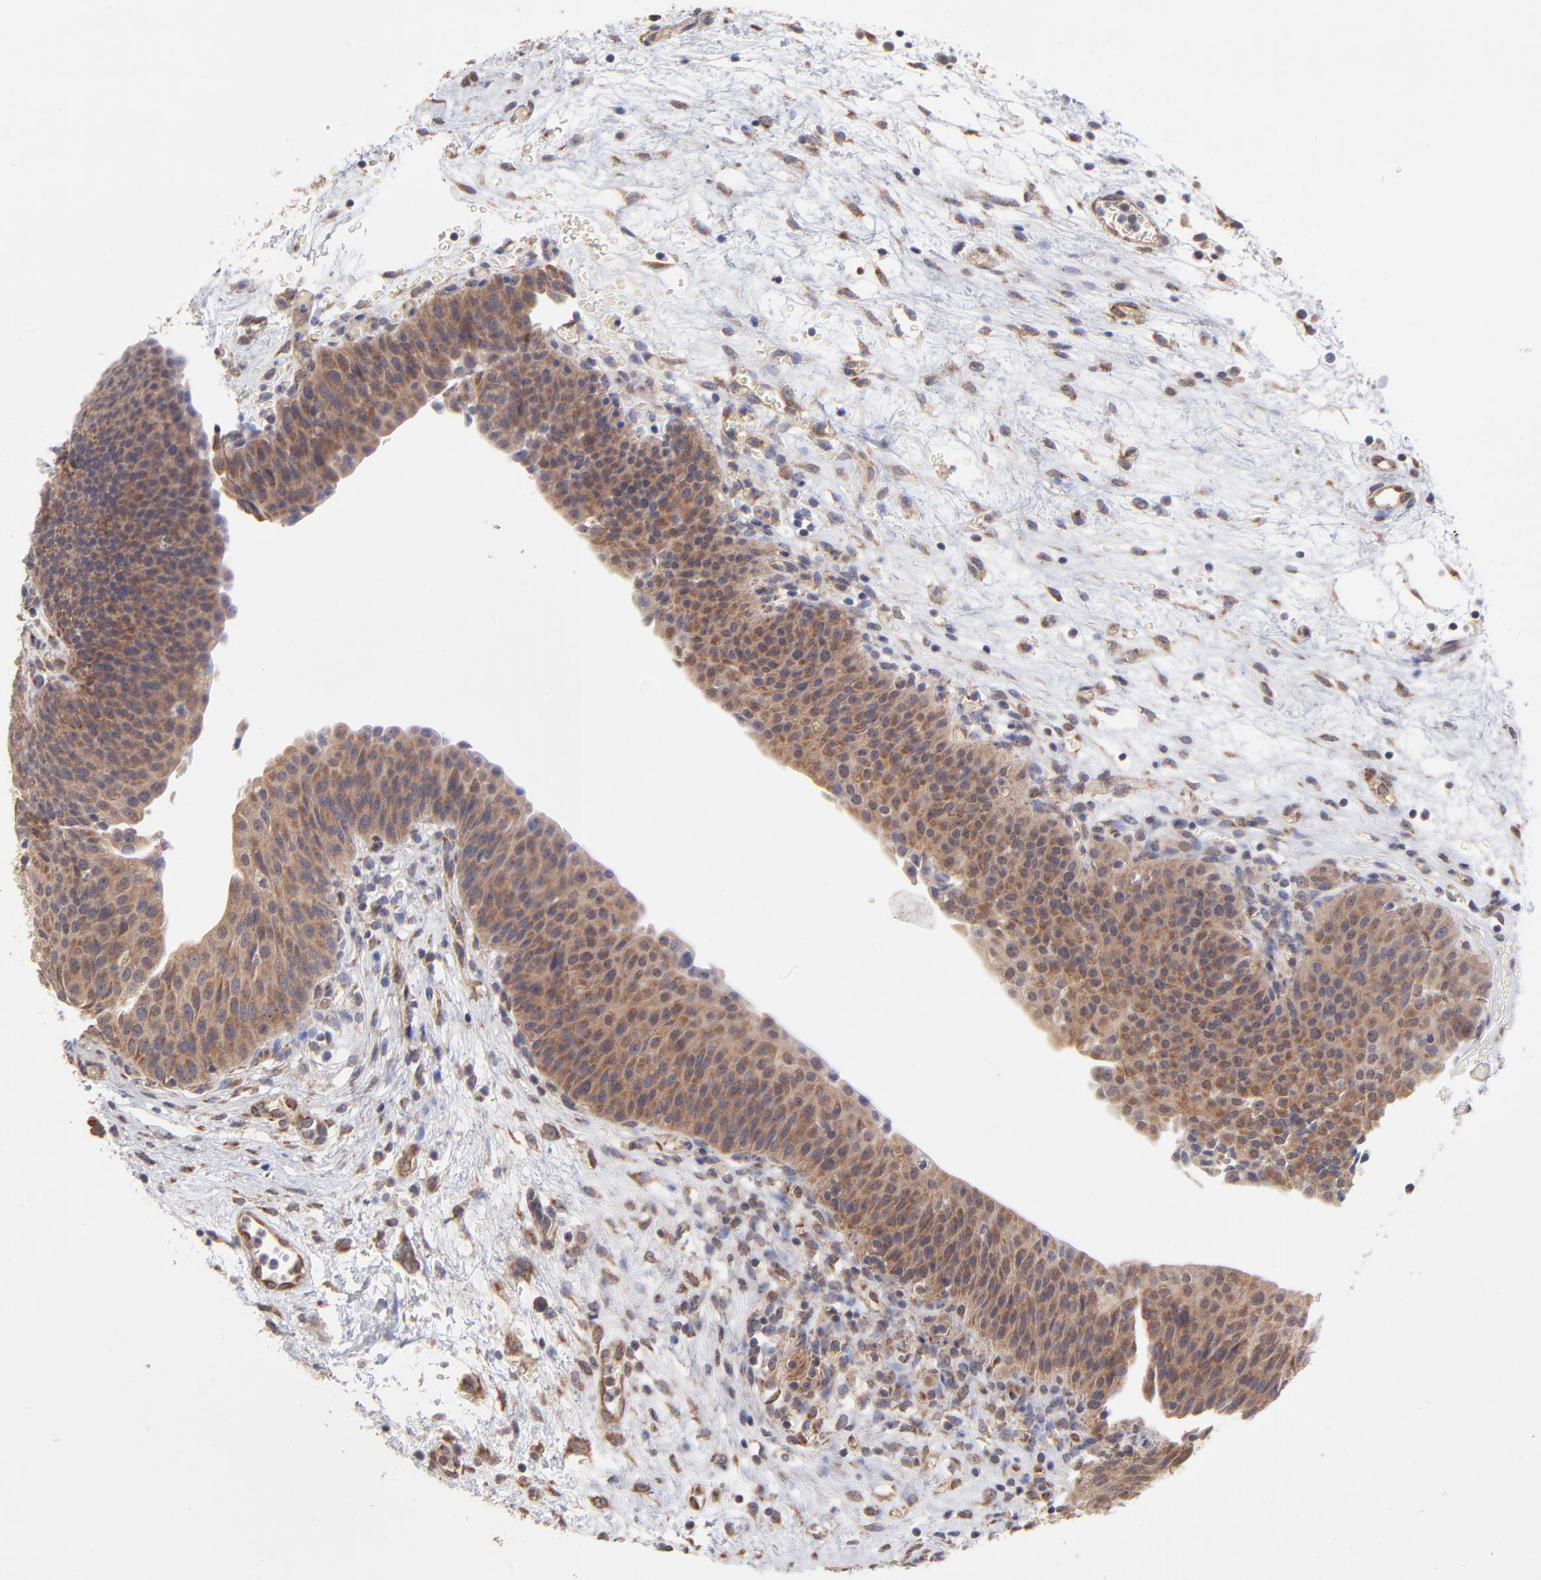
{"staining": {"intensity": "strong", "quantity": ">75%", "location": "cytoplasmic/membranous"}, "tissue": "urinary bladder", "cell_type": "Urothelial cells", "image_type": "normal", "snomed": [{"axis": "morphology", "description": "Normal tissue, NOS"}, {"axis": "topography", "description": "Smooth muscle"}, {"axis": "topography", "description": "Urinary bladder"}], "caption": "Urothelial cells exhibit strong cytoplasmic/membranous positivity in about >75% of cells in normal urinary bladder.", "gene": "UBE2H", "patient": {"sex": "male", "age": 35}}